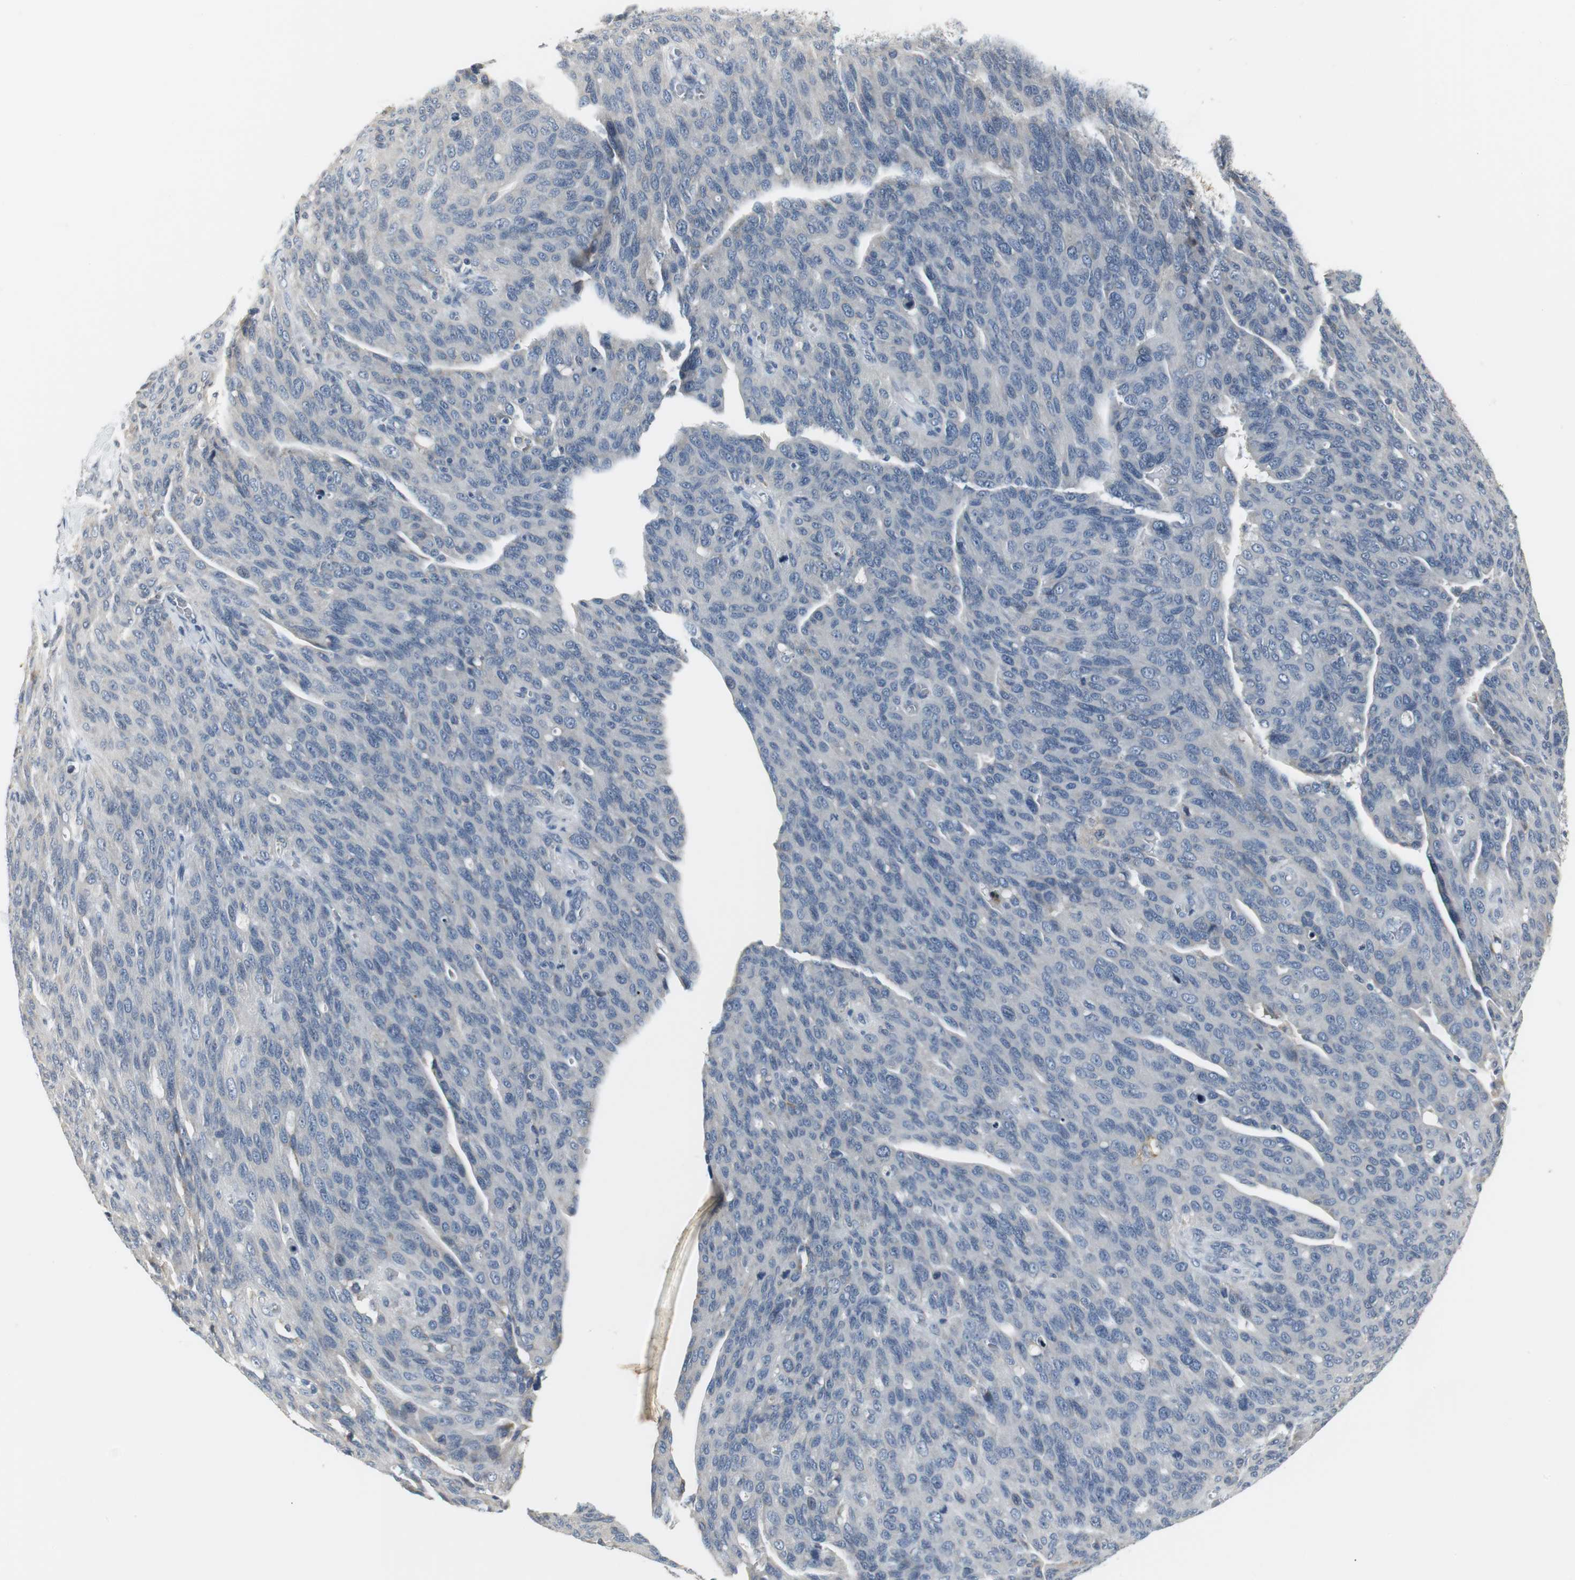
{"staining": {"intensity": "negative", "quantity": "none", "location": "none"}, "tissue": "ovarian cancer", "cell_type": "Tumor cells", "image_type": "cancer", "snomed": [{"axis": "morphology", "description": "Carcinoma, endometroid"}, {"axis": "topography", "description": "Ovary"}], "caption": "The micrograph exhibits no staining of tumor cells in ovarian endometroid carcinoma. (Stains: DAB immunohistochemistry with hematoxylin counter stain, Microscopy: brightfield microscopy at high magnification).", "gene": "SLC2A5", "patient": {"sex": "female", "age": 60}}